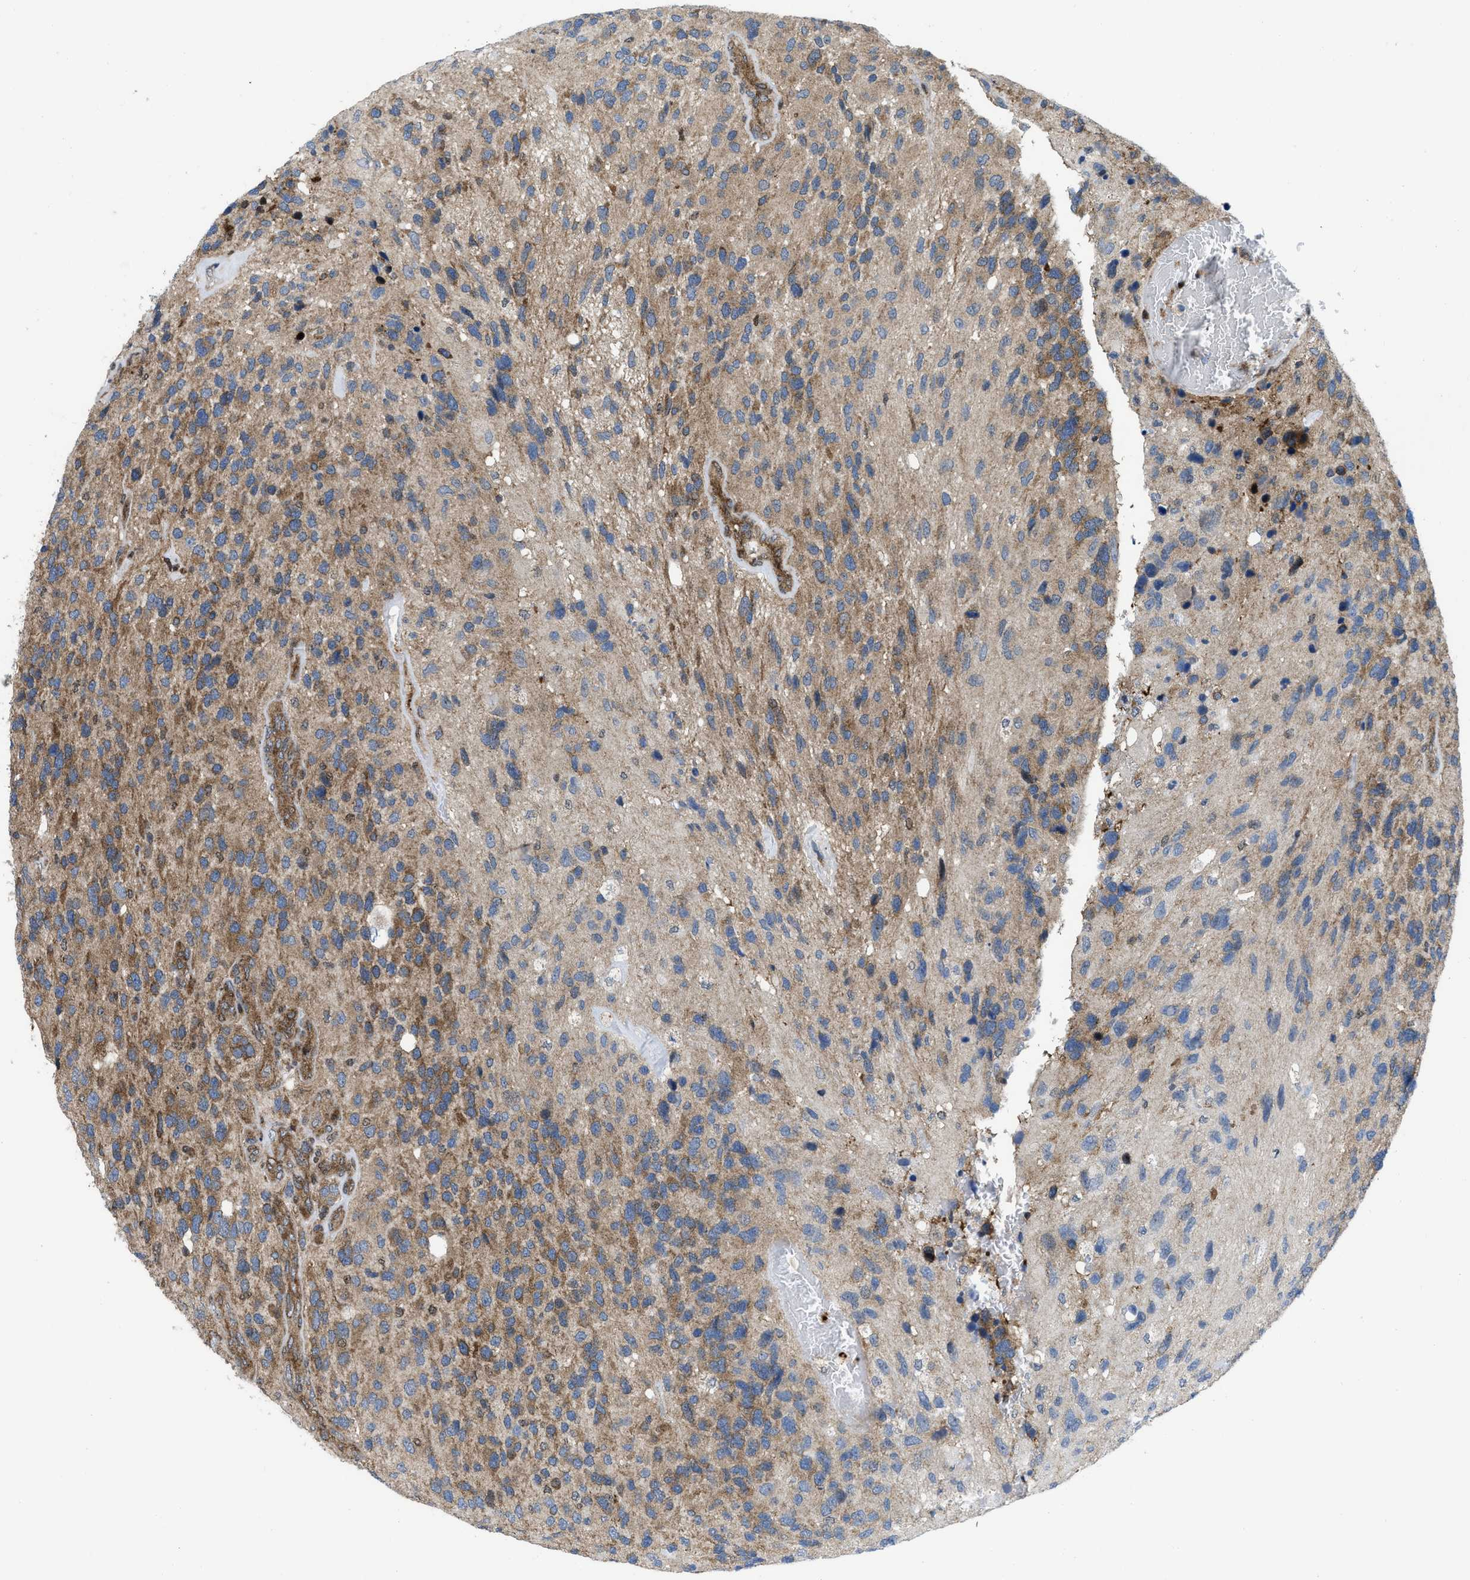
{"staining": {"intensity": "moderate", "quantity": ">75%", "location": "cytoplasmic/membranous"}, "tissue": "glioma", "cell_type": "Tumor cells", "image_type": "cancer", "snomed": [{"axis": "morphology", "description": "Glioma, malignant, High grade"}, {"axis": "topography", "description": "Brain"}], "caption": "DAB (3,3'-diaminobenzidine) immunohistochemical staining of high-grade glioma (malignant) displays moderate cytoplasmic/membranous protein staining in approximately >75% of tumor cells.", "gene": "PPP2CB", "patient": {"sex": "female", "age": 58}}